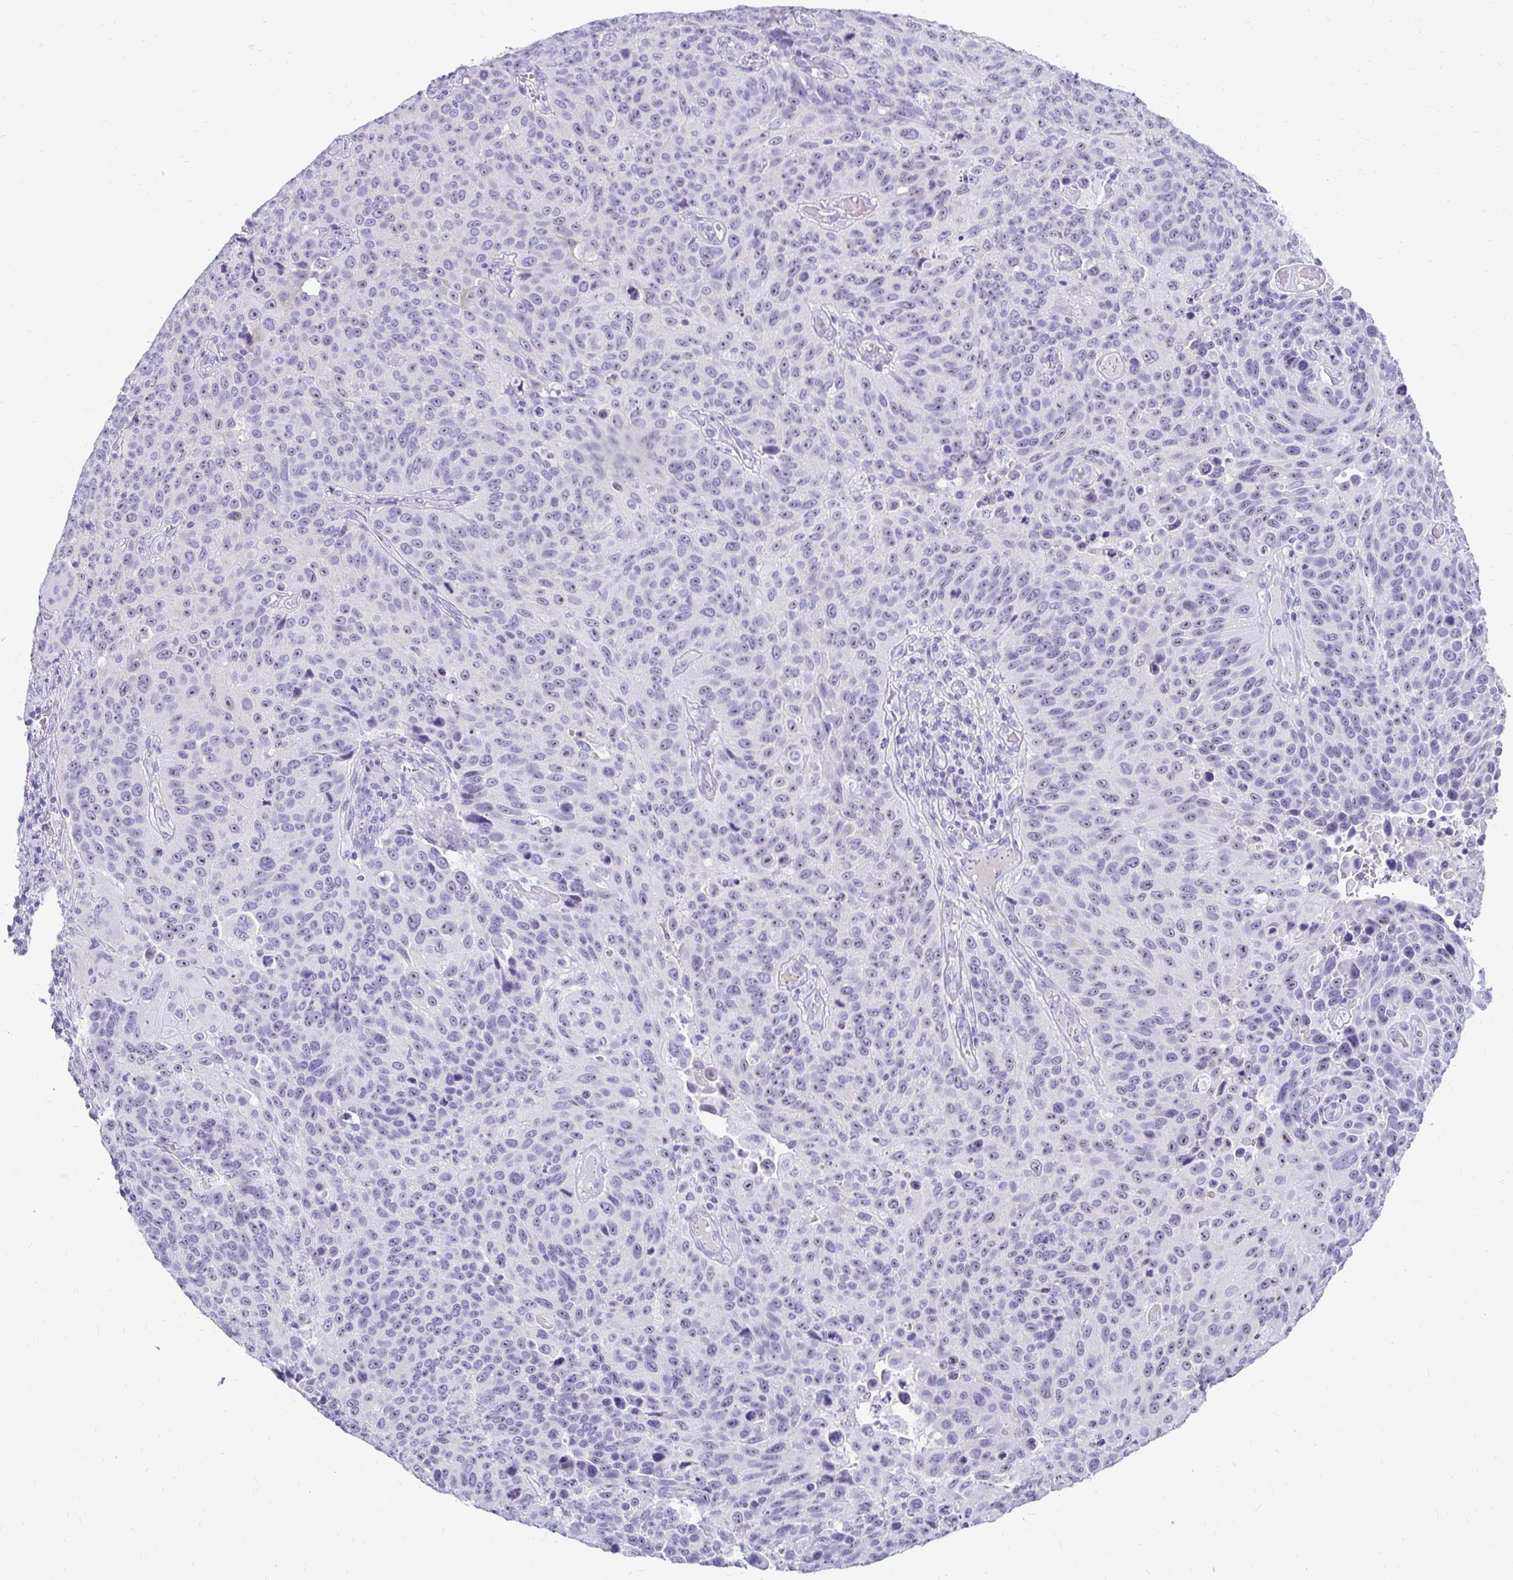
{"staining": {"intensity": "weak", "quantity": "<25%", "location": "nuclear"}, "tissue": "lung cancer", "cell_type": "Tumor cells", "image_type": "cancer", "snomed": [{"axis": "morphology", "description": "Squamous cell carcinoma, NOS"}, {"axis": "topography", "description": "Lung"}], "caption": "Histopathology image shows no significant protein positivity in tumor cells of lung cancer (squamous cell carcinoma).", "gene": "CST6", "patient": {"sex": "male", "age": 68}}